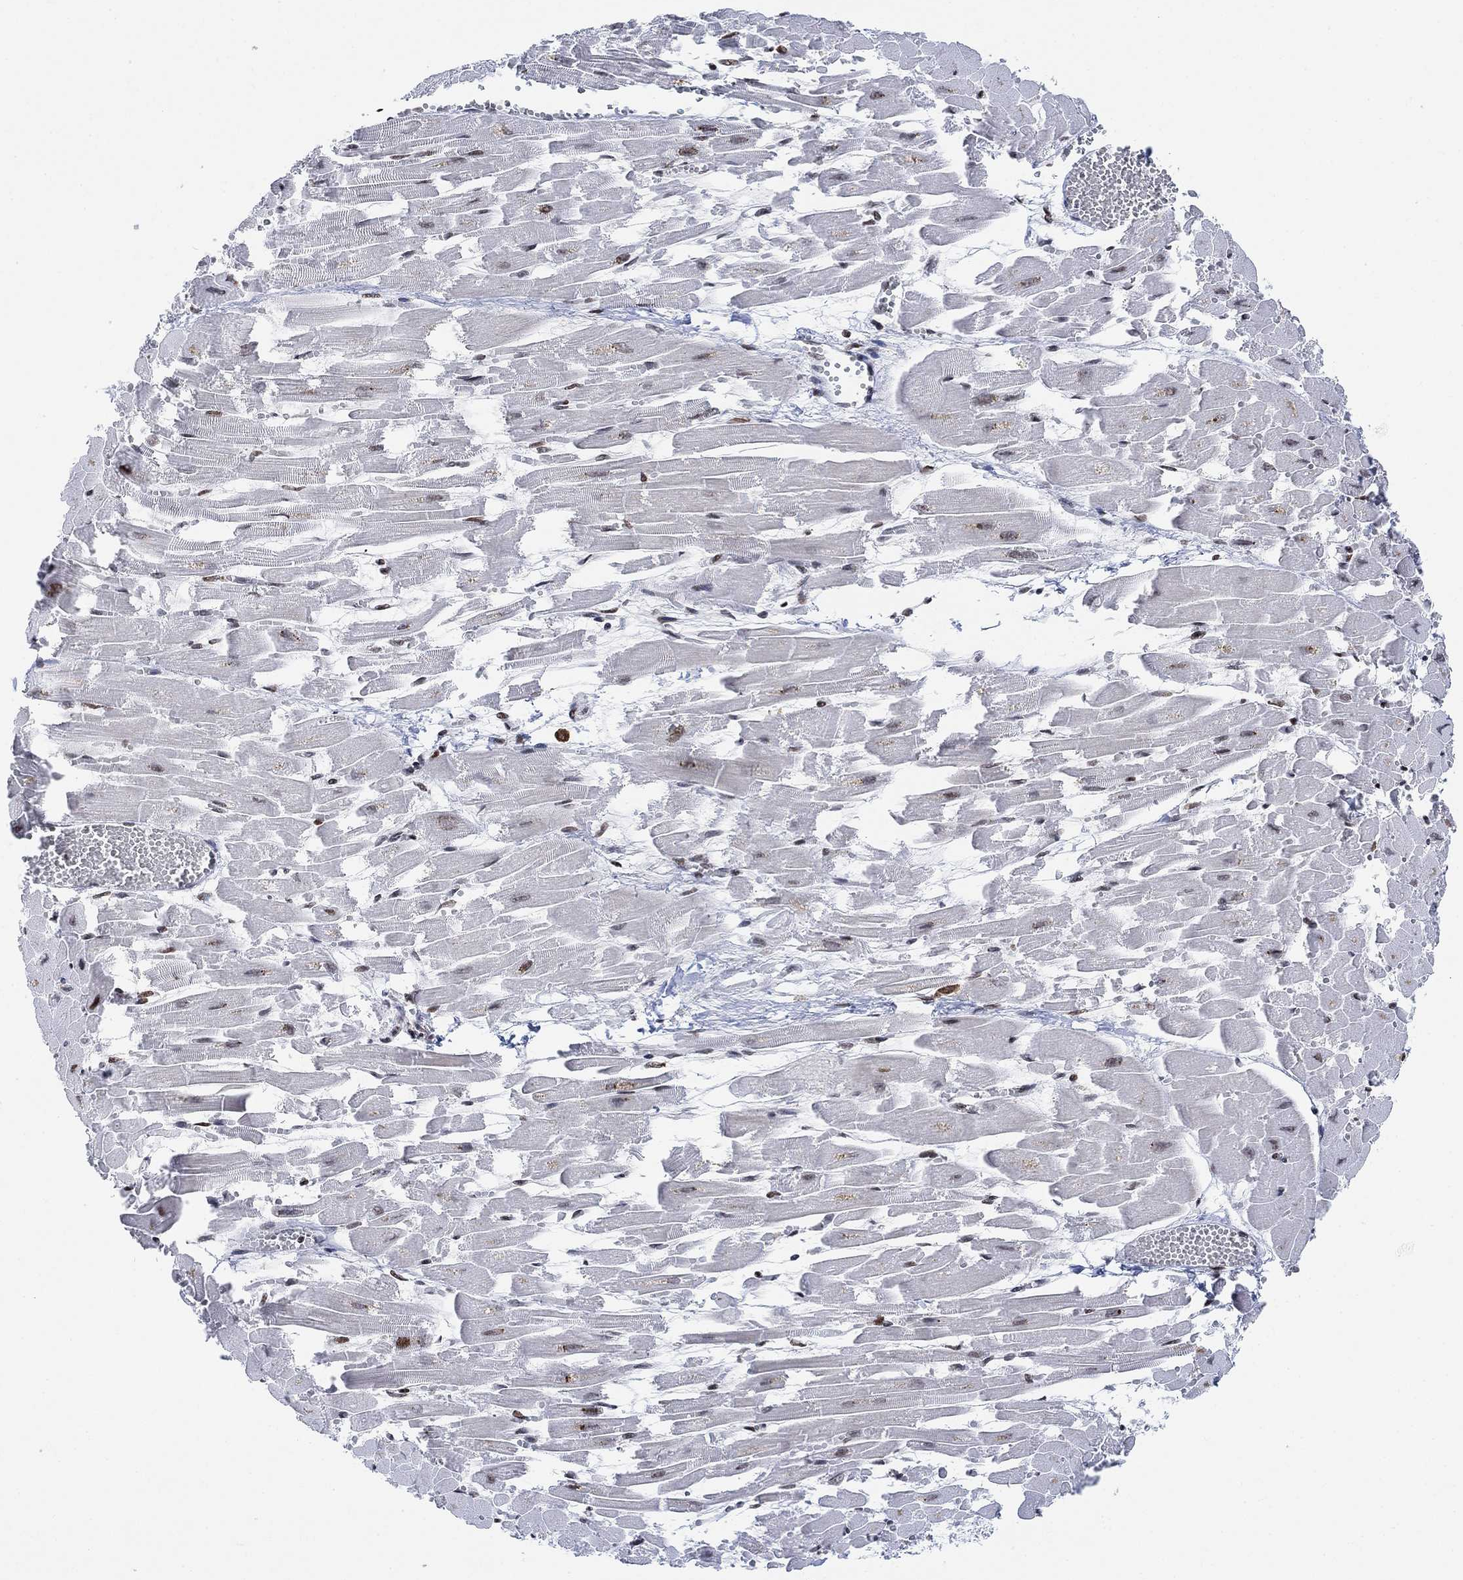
{"staining": {"intensity": "moderate", "quantity": "25%-75%", "location": "nuclear"}, "tissue": "heart muscle", "cell_type": "Cardiomyocytes", "image_type": "normal", "snomed": [{"axis": "morphology", "description": "Normal tissue, NOS"}, {"axis": "topography", "description": "Heart"}], "caption": "Immunohistochemical staining of normal human heart muscle reveals medium levels of moderate nuclear staining in approximately 25%-75% of cardiomyocytes. (Stains: DAB (3,3'-diaminobenzidine) in brown, nuclei in blue, Microscopy: brightfield microscopy at high magnification).", "gene": "ABHD14A", "patient": {"sex": "female", "age": 52}}